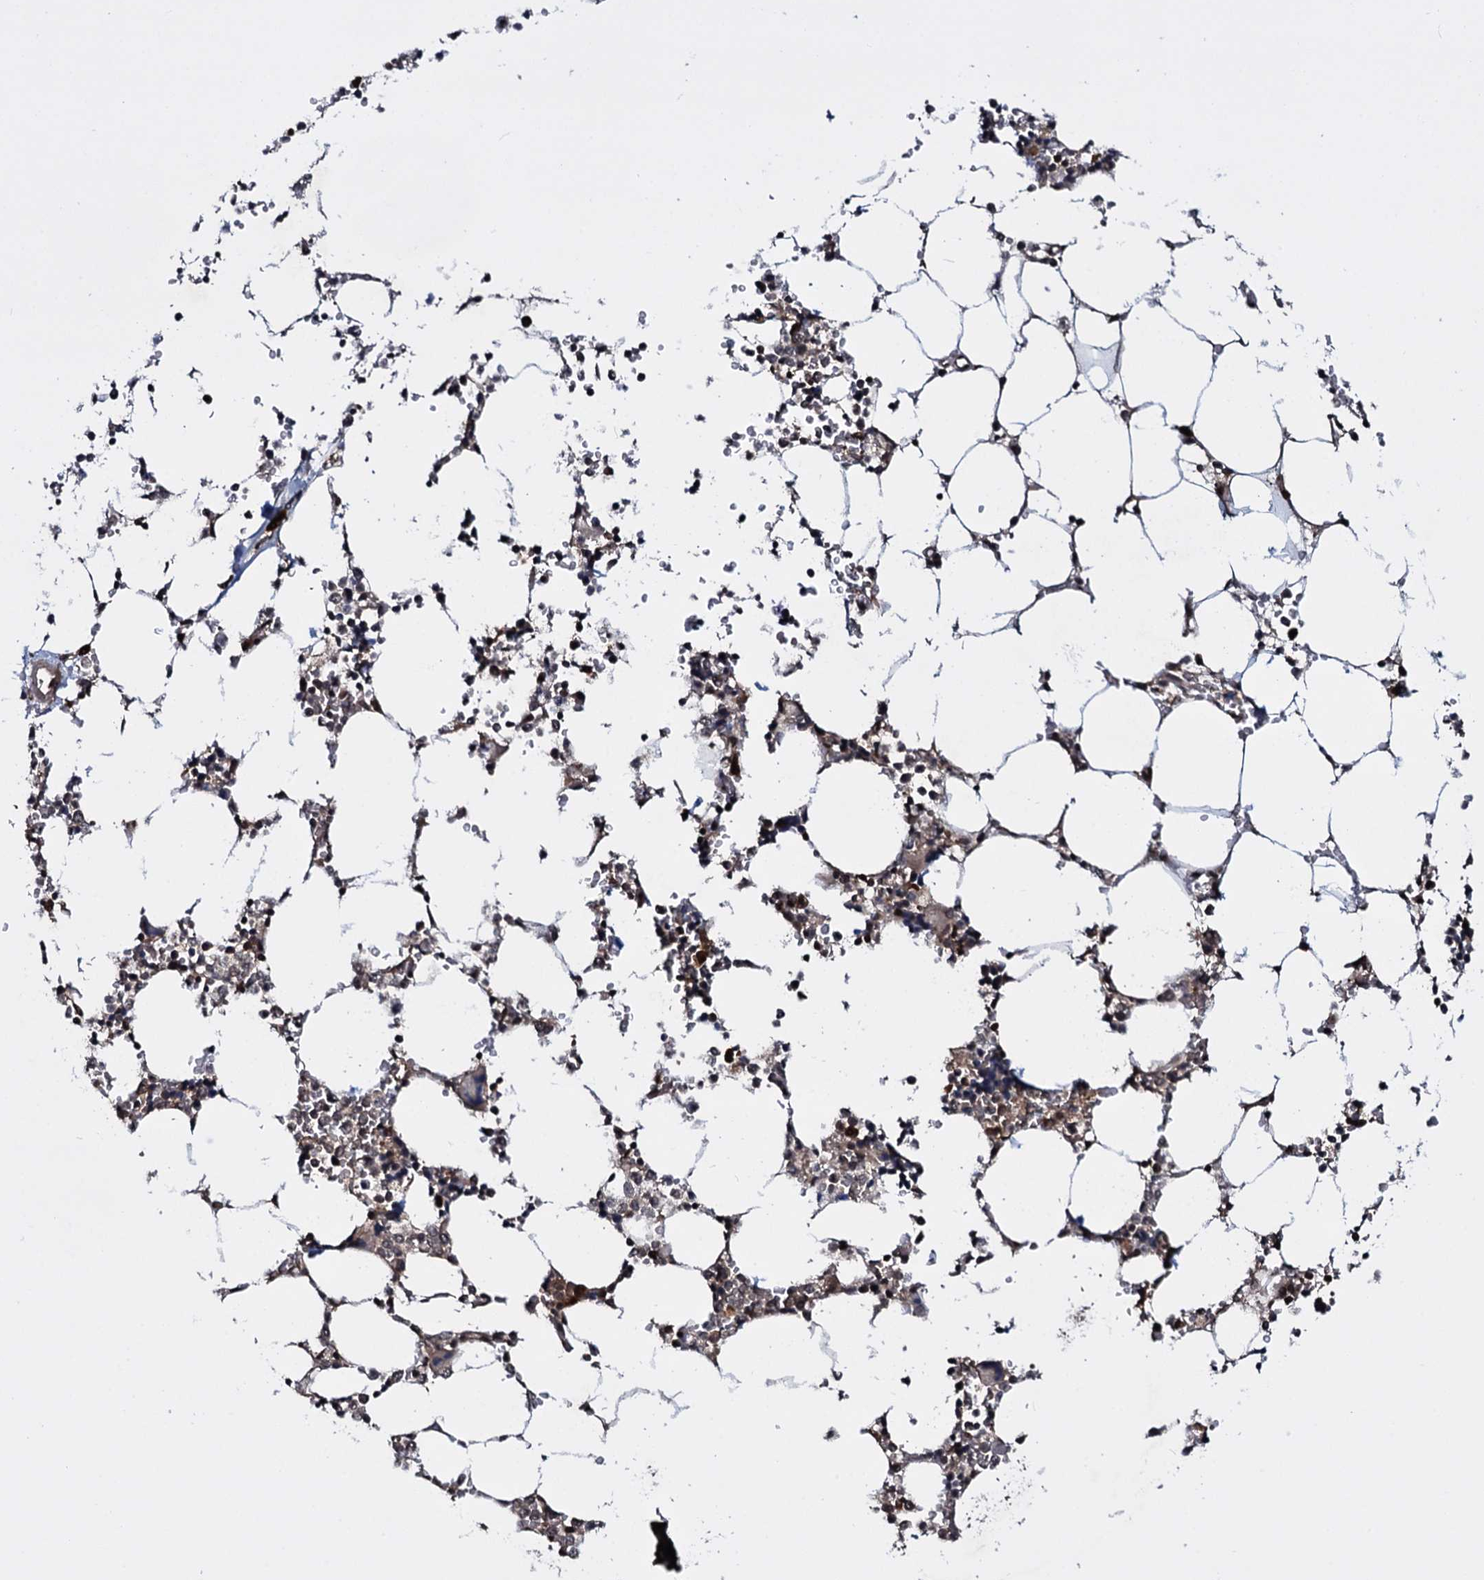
{"staining": {"intensity": "moderate", "quantity": "<25%", "location": "cytoplasmic/membranous"}, "tissue": "bone marrow", "cell_type": "Hematopoietic cells", "image_type": "normal", "snomed": [{"axis": "morphology", "description": "Normal tissue, NOS"}, {"axis": "topography", "description": "Bone marrow"}], "caption": "Immunohistochemistry of normal human bone marrow demonstrates low levels of moderate cytoplasmic/membranous positivity in about <25% of hematopoietic cells.", "gene": "HDDC3", "patient": {"sex": "male", "age": 64}}